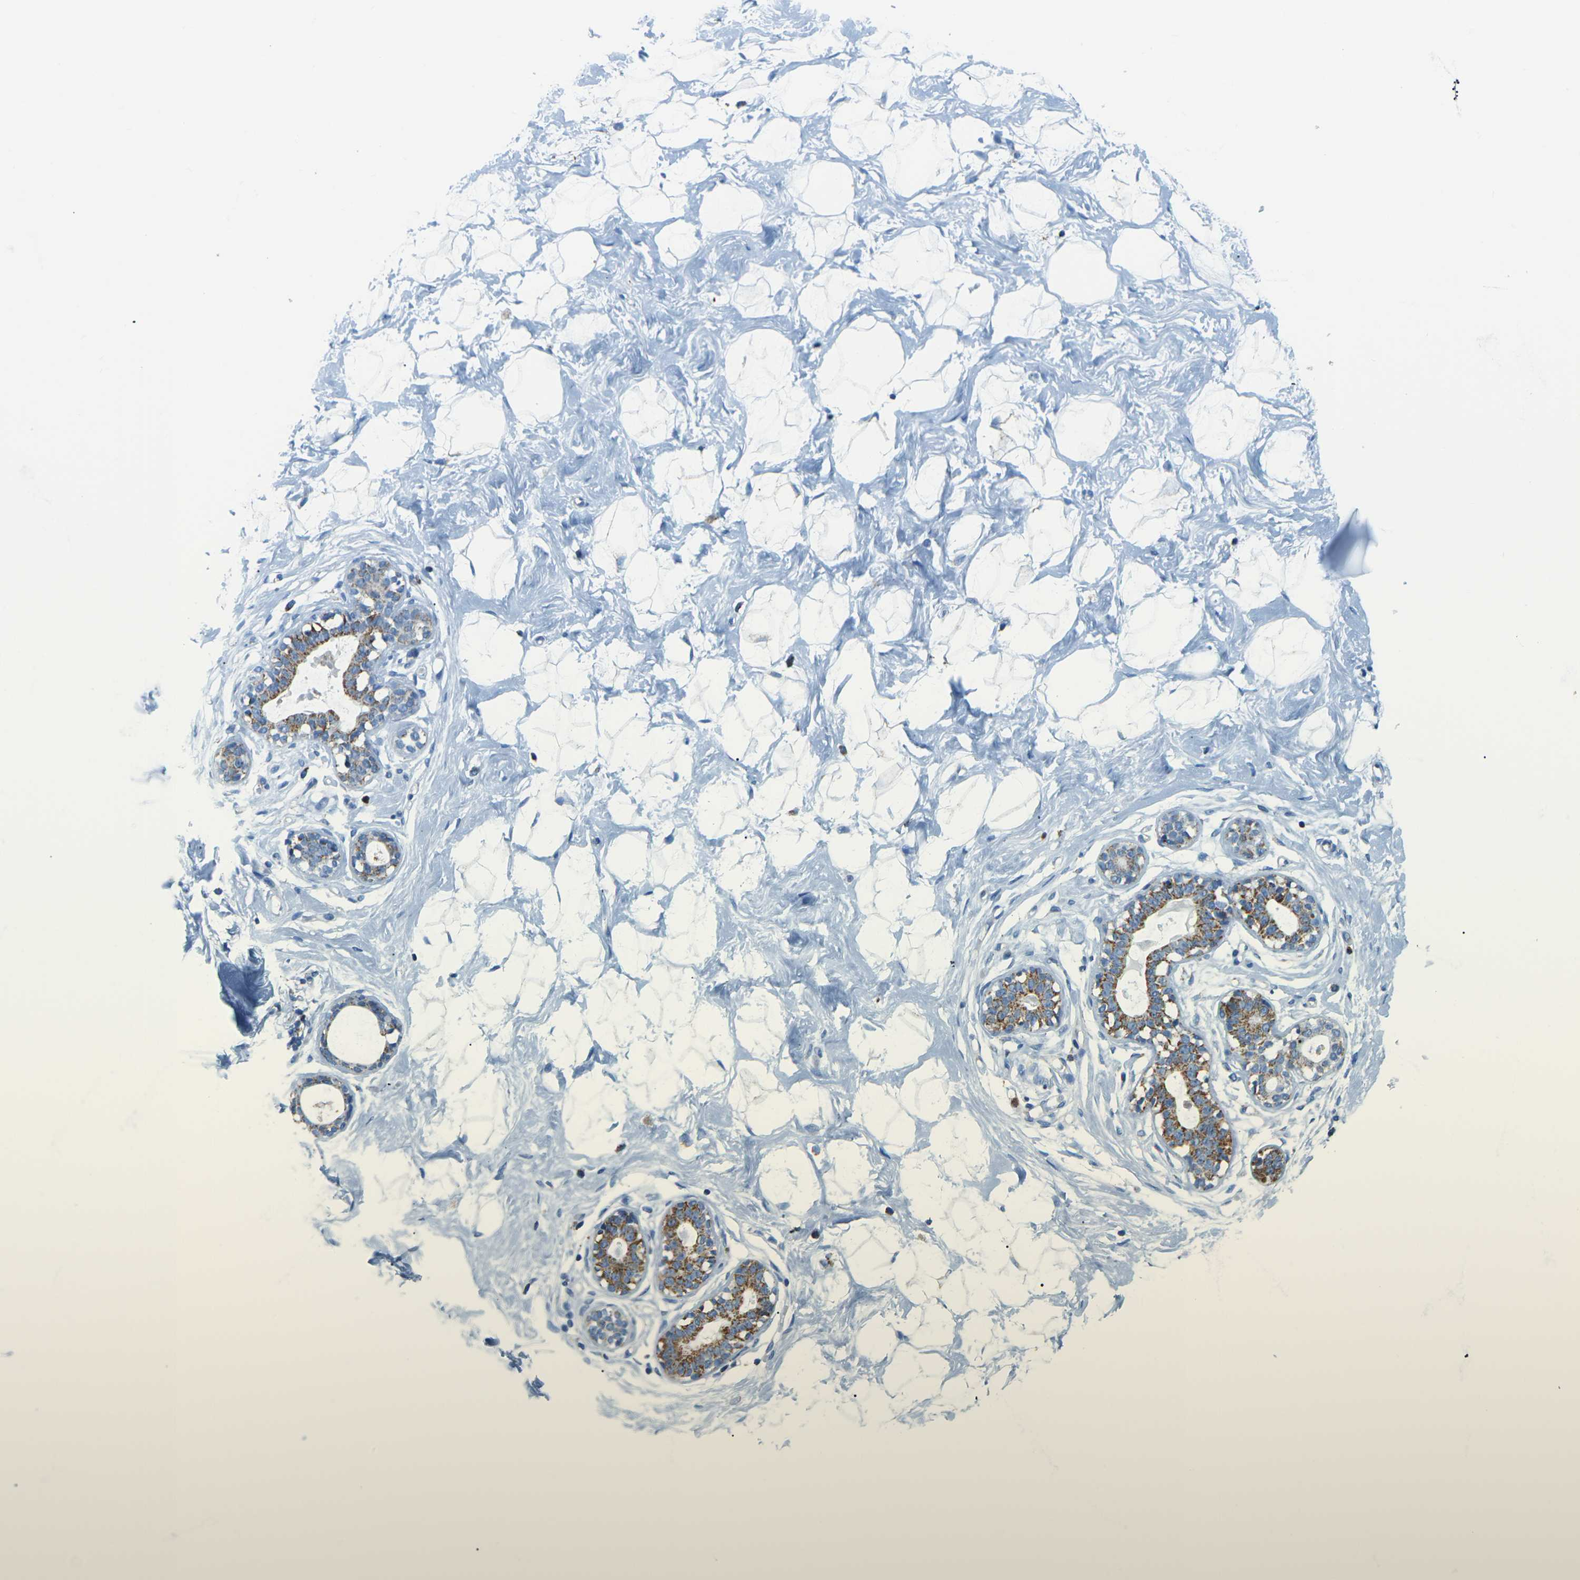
{"staining": {"intensity": "negative", "quantity": "none", "location": "none"}, "tissue": "breast", "cell_type": "Adipocytes", "image_type": "normal", "snomed": [{"axis": "morphology", "description": "Normal tissue, NOS"}, {"axis": "topography", "description": "Breast"}], "caption": "Breast was stained to show a protein in brown. There is no significant expression in adipocytes. (Brightfield microscopy of DAB immunohistochemistry at high magnification).", "gene": "COX6C", "patient": {"sex": "female", "age": 23}}